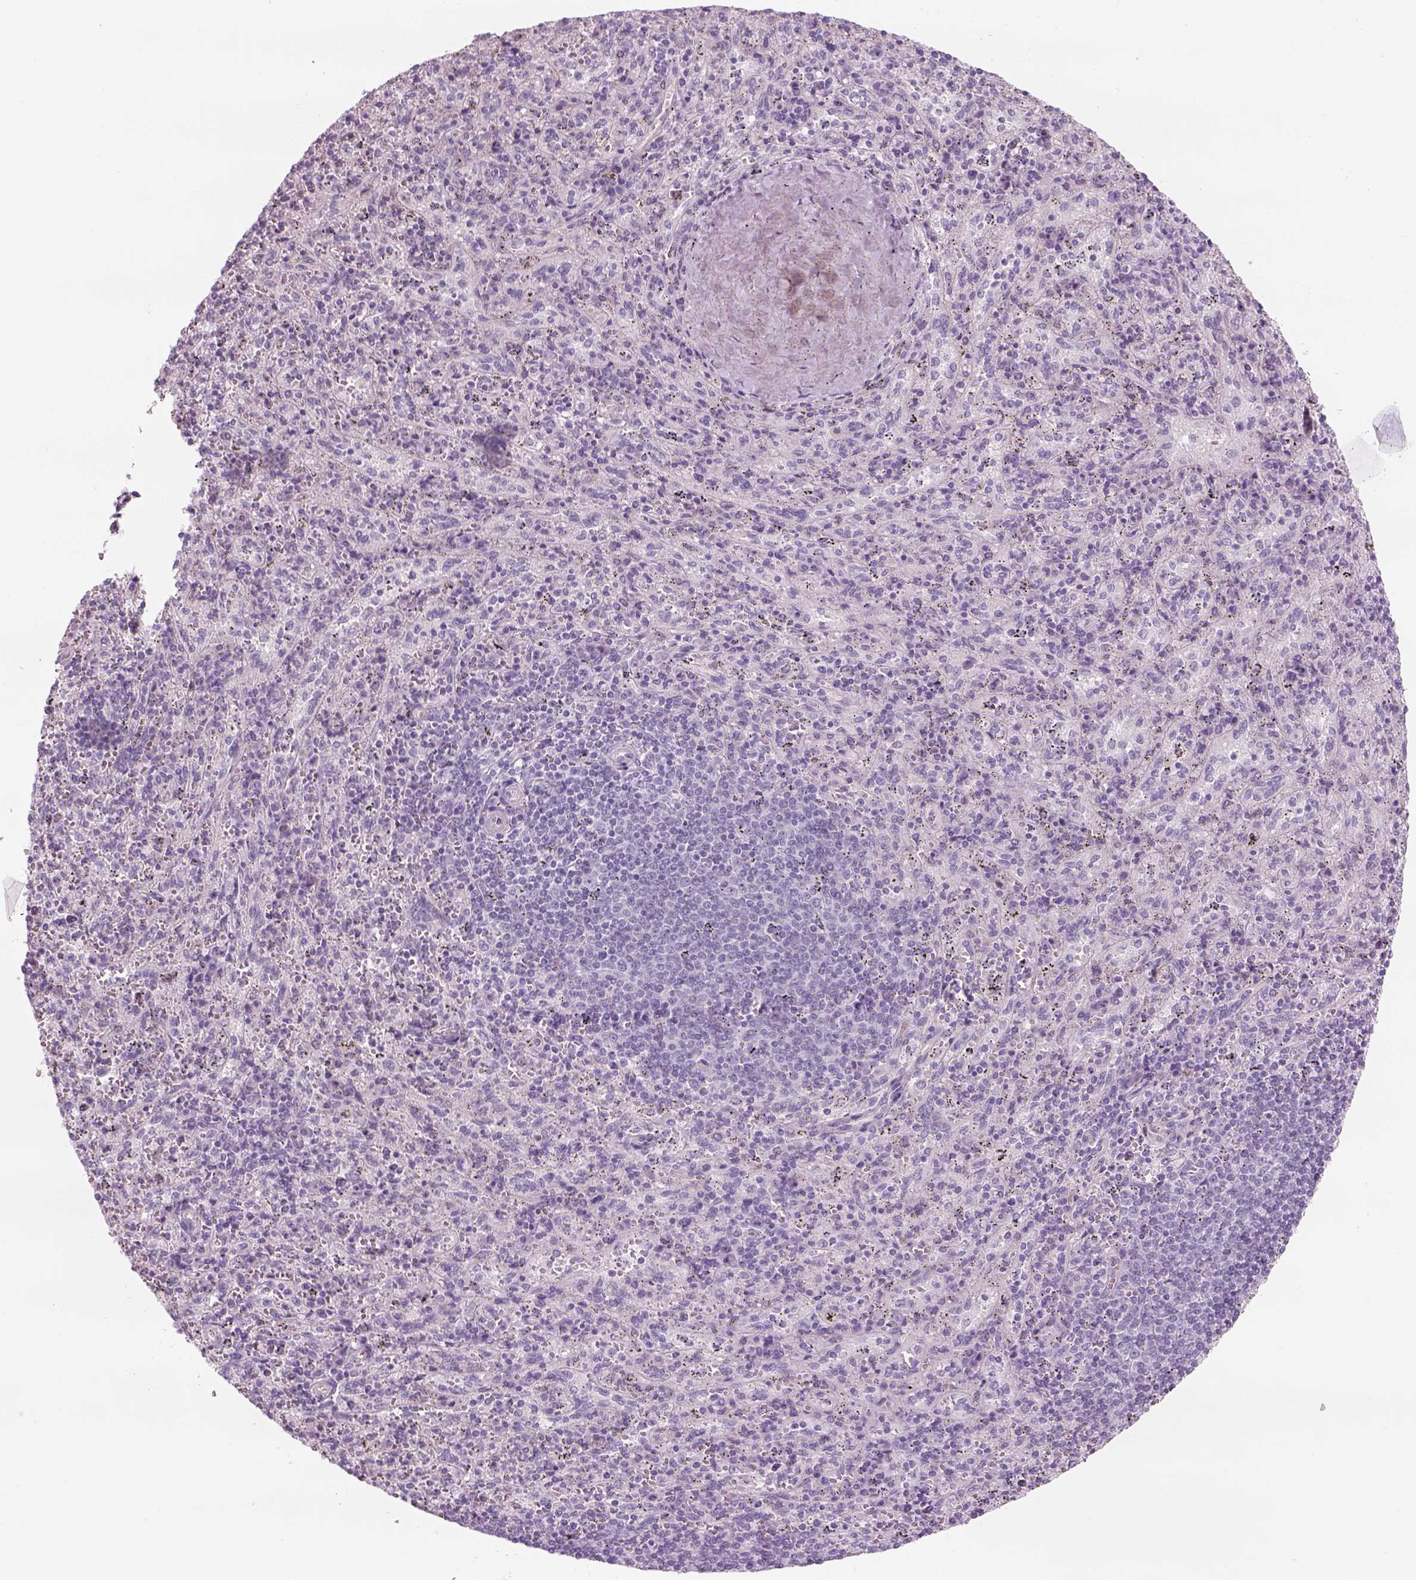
{"staining": {"intensity": "negative", "quantity": "none", "location": "none"}, "tissue": "spleen", "cell_type": "Cells in red pulp", "image_type": "normal", "snomed": [{"axis": "morphology", "description": "Normal tissue, NOS"}, {"axis": "topography", "description": "Spleen"}], "caption": "Immunohistochemistry (IHC) of unremarkable human spleen exhibits no staining in cells in red pulp.", "gene": "GAS2L2", "patient": {"sex": "male", "age": 57}}